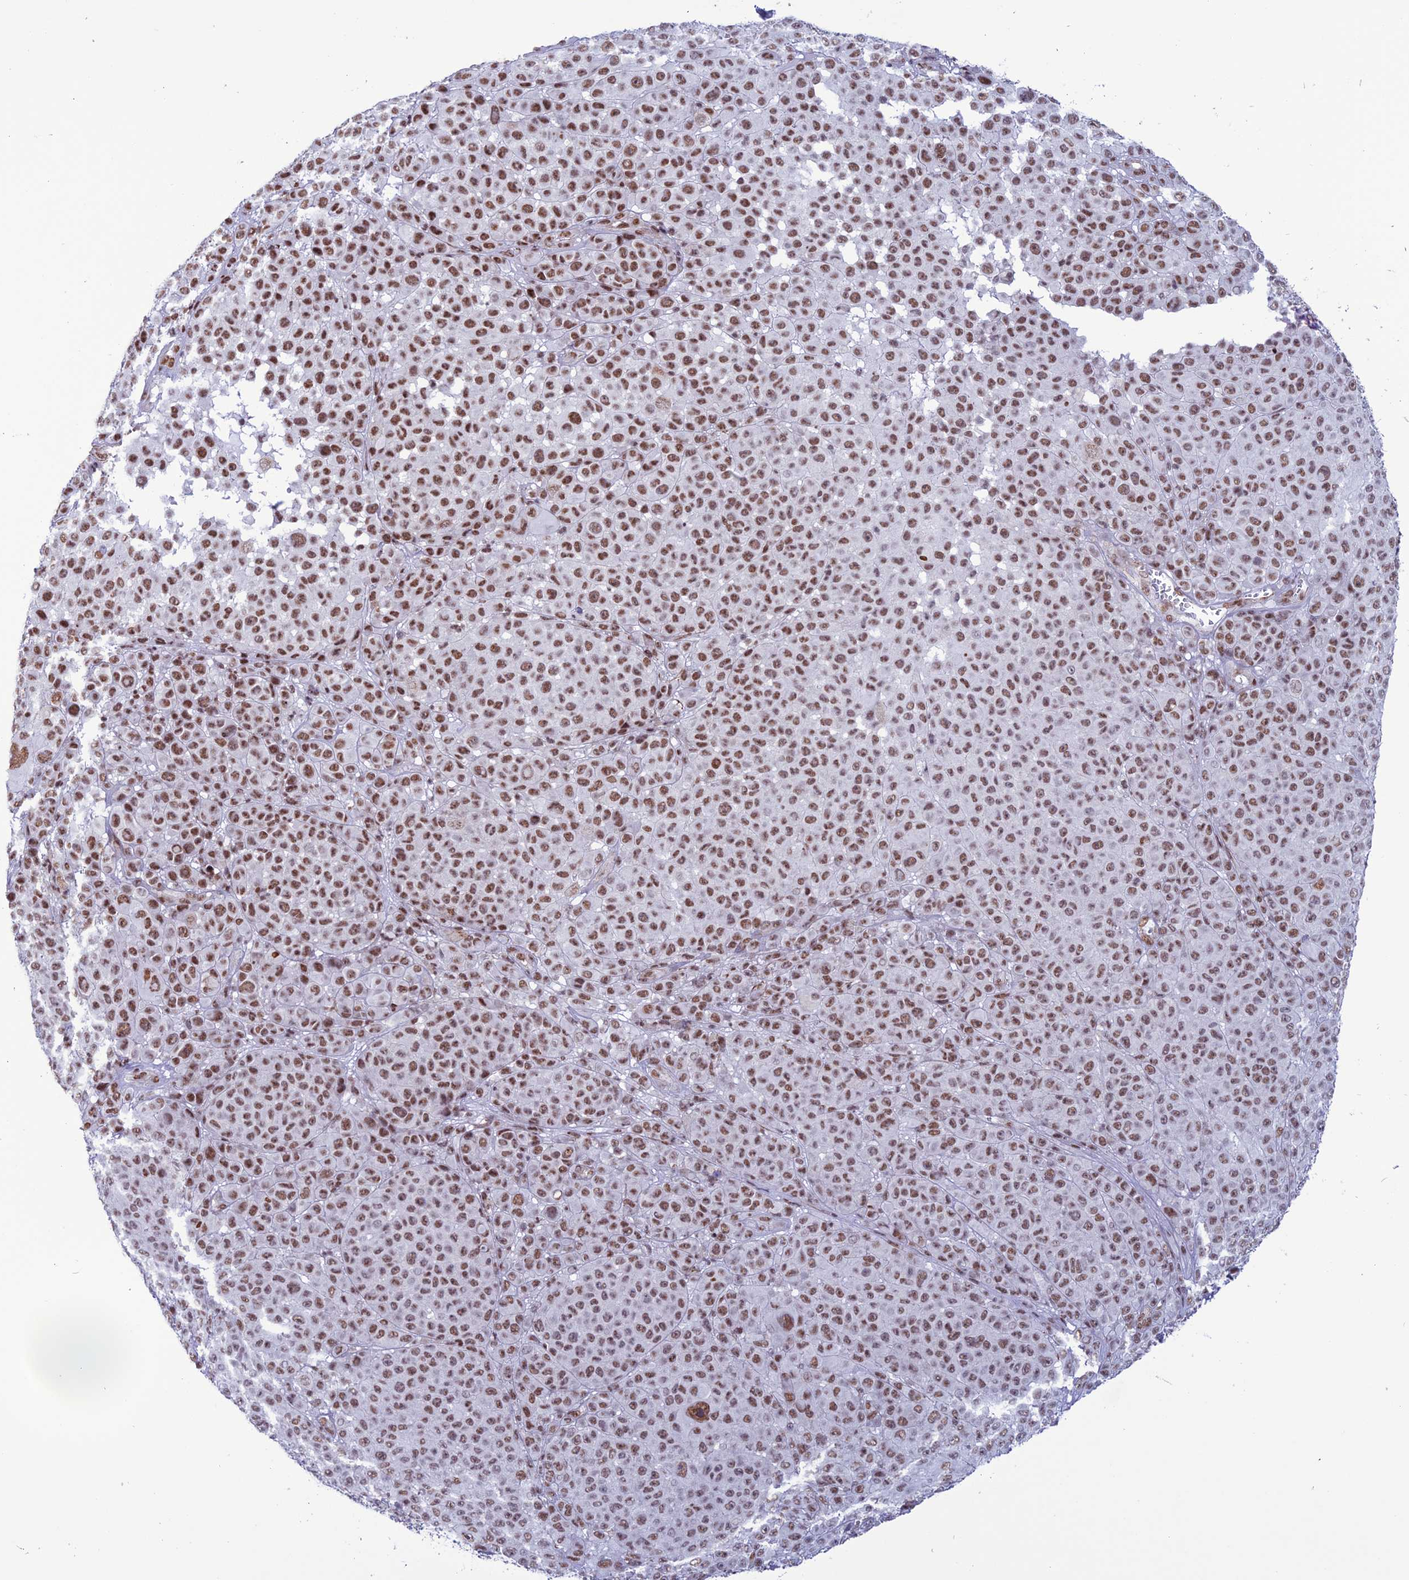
{"staining": {"intensity": "moderate", "quantity": ">75%", "location": "nuclear"}, "tissue": "melanoma", "cell_type": "Tumor cells", "image_type": "cancer", "snomed": [{"axis": "morphology", "description": "Malignant melanoma, NOS"}, {"axis": "topography", "description": "Skin"}], "caption": "A brown stain labels moderate nuclear expression of a protein in melanoma tumor cells. Nuclei are stained in blue.", "gene": "U2AF1", "patient": {"sex": "female", "age": 94}}